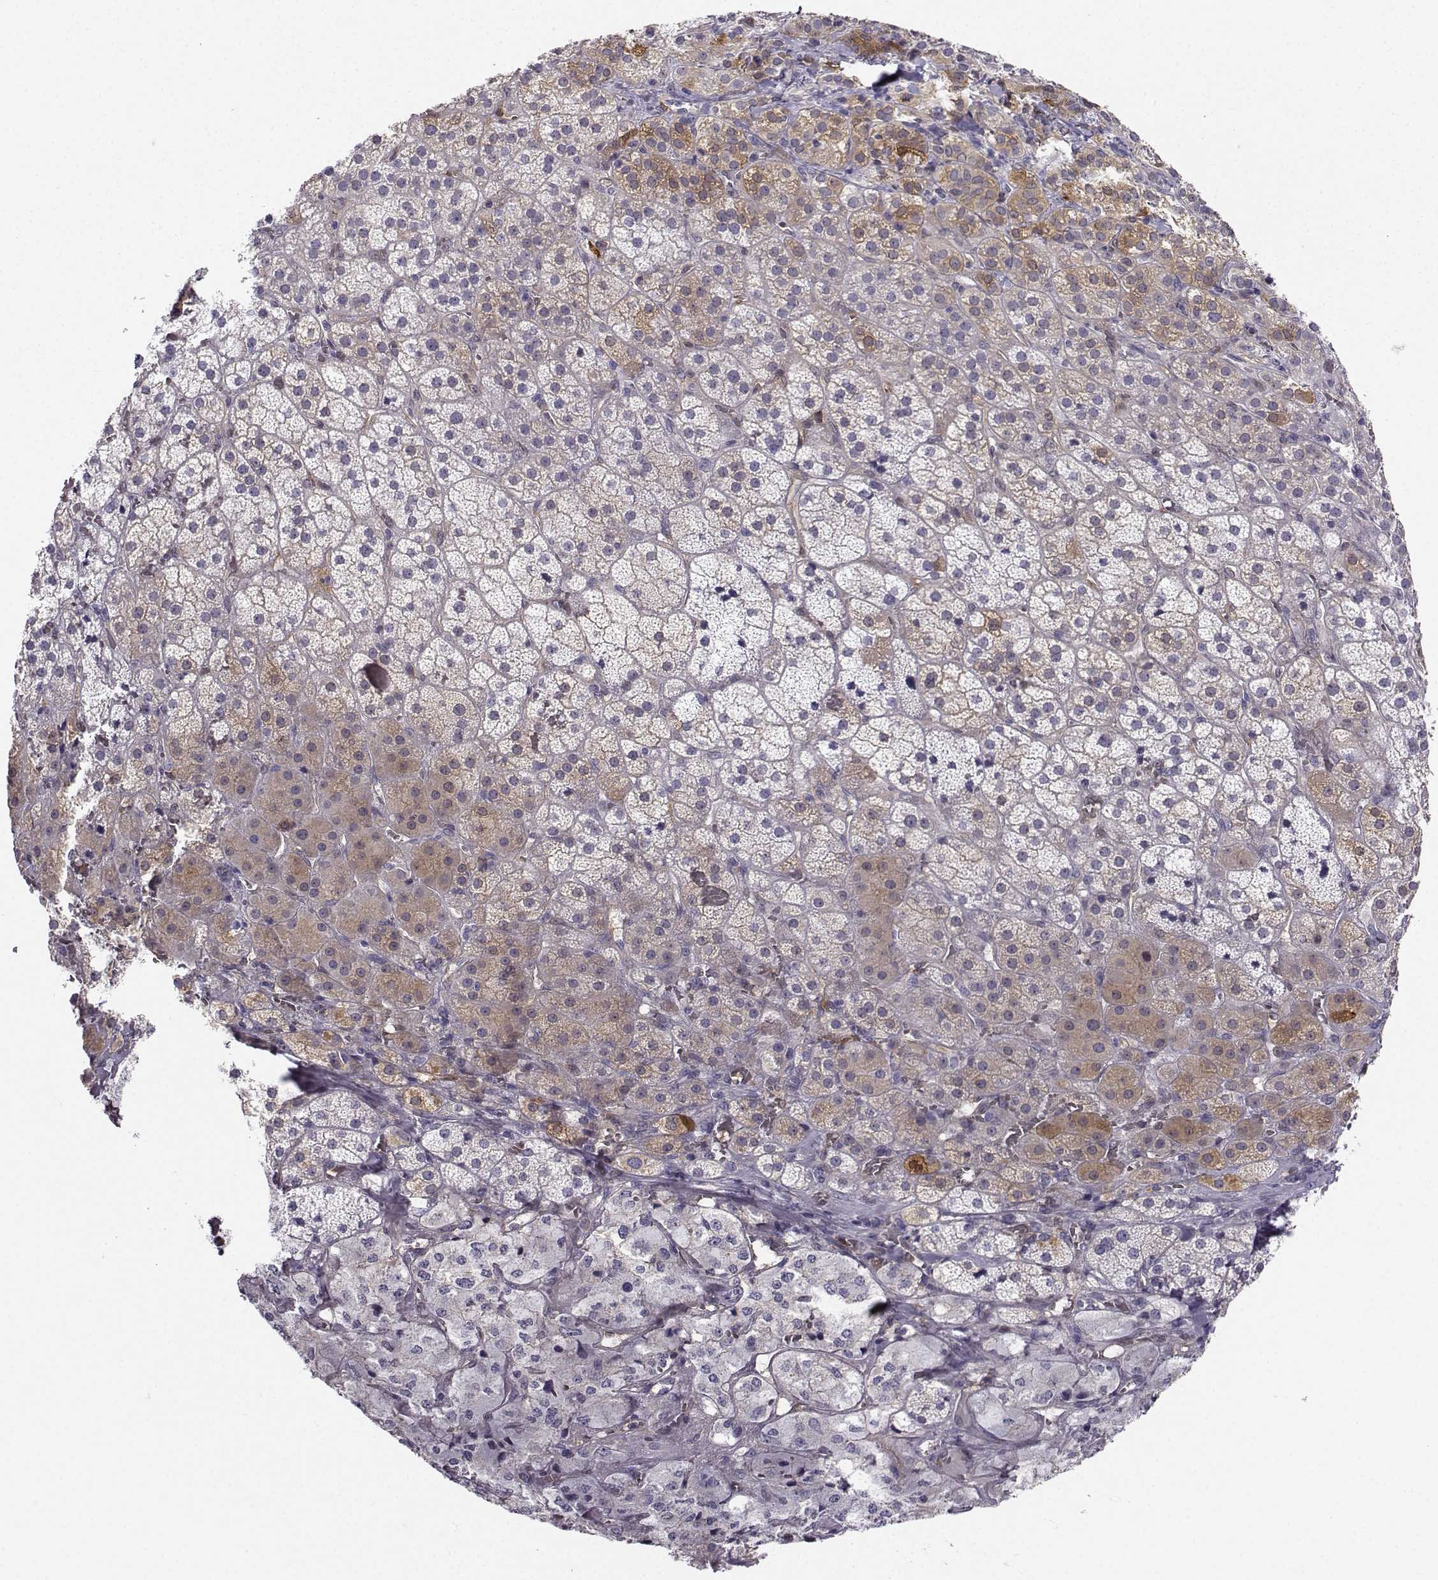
{"staining": {"intensity": "strong", "quantity": "<25%", "location": "cytoplasmic/membranous"}, "tissue": "adrenal gland", "cell_type": "Glandular cells", "image_type": "normal", "snomed": [{"axis": "morphology", "description": "Normal tissue, NOS"}, {"axis": "topography", "description": "Adrenal gland"}], "caption": "Adrenal gland stained for a protein demonstrates strong cytoplasmic/membranous positivity in glandular cells. (IHC, brightfield microscopy, high magnification).", "gene": "NQO1", "patient": {"sex": "male", "age": 57}}